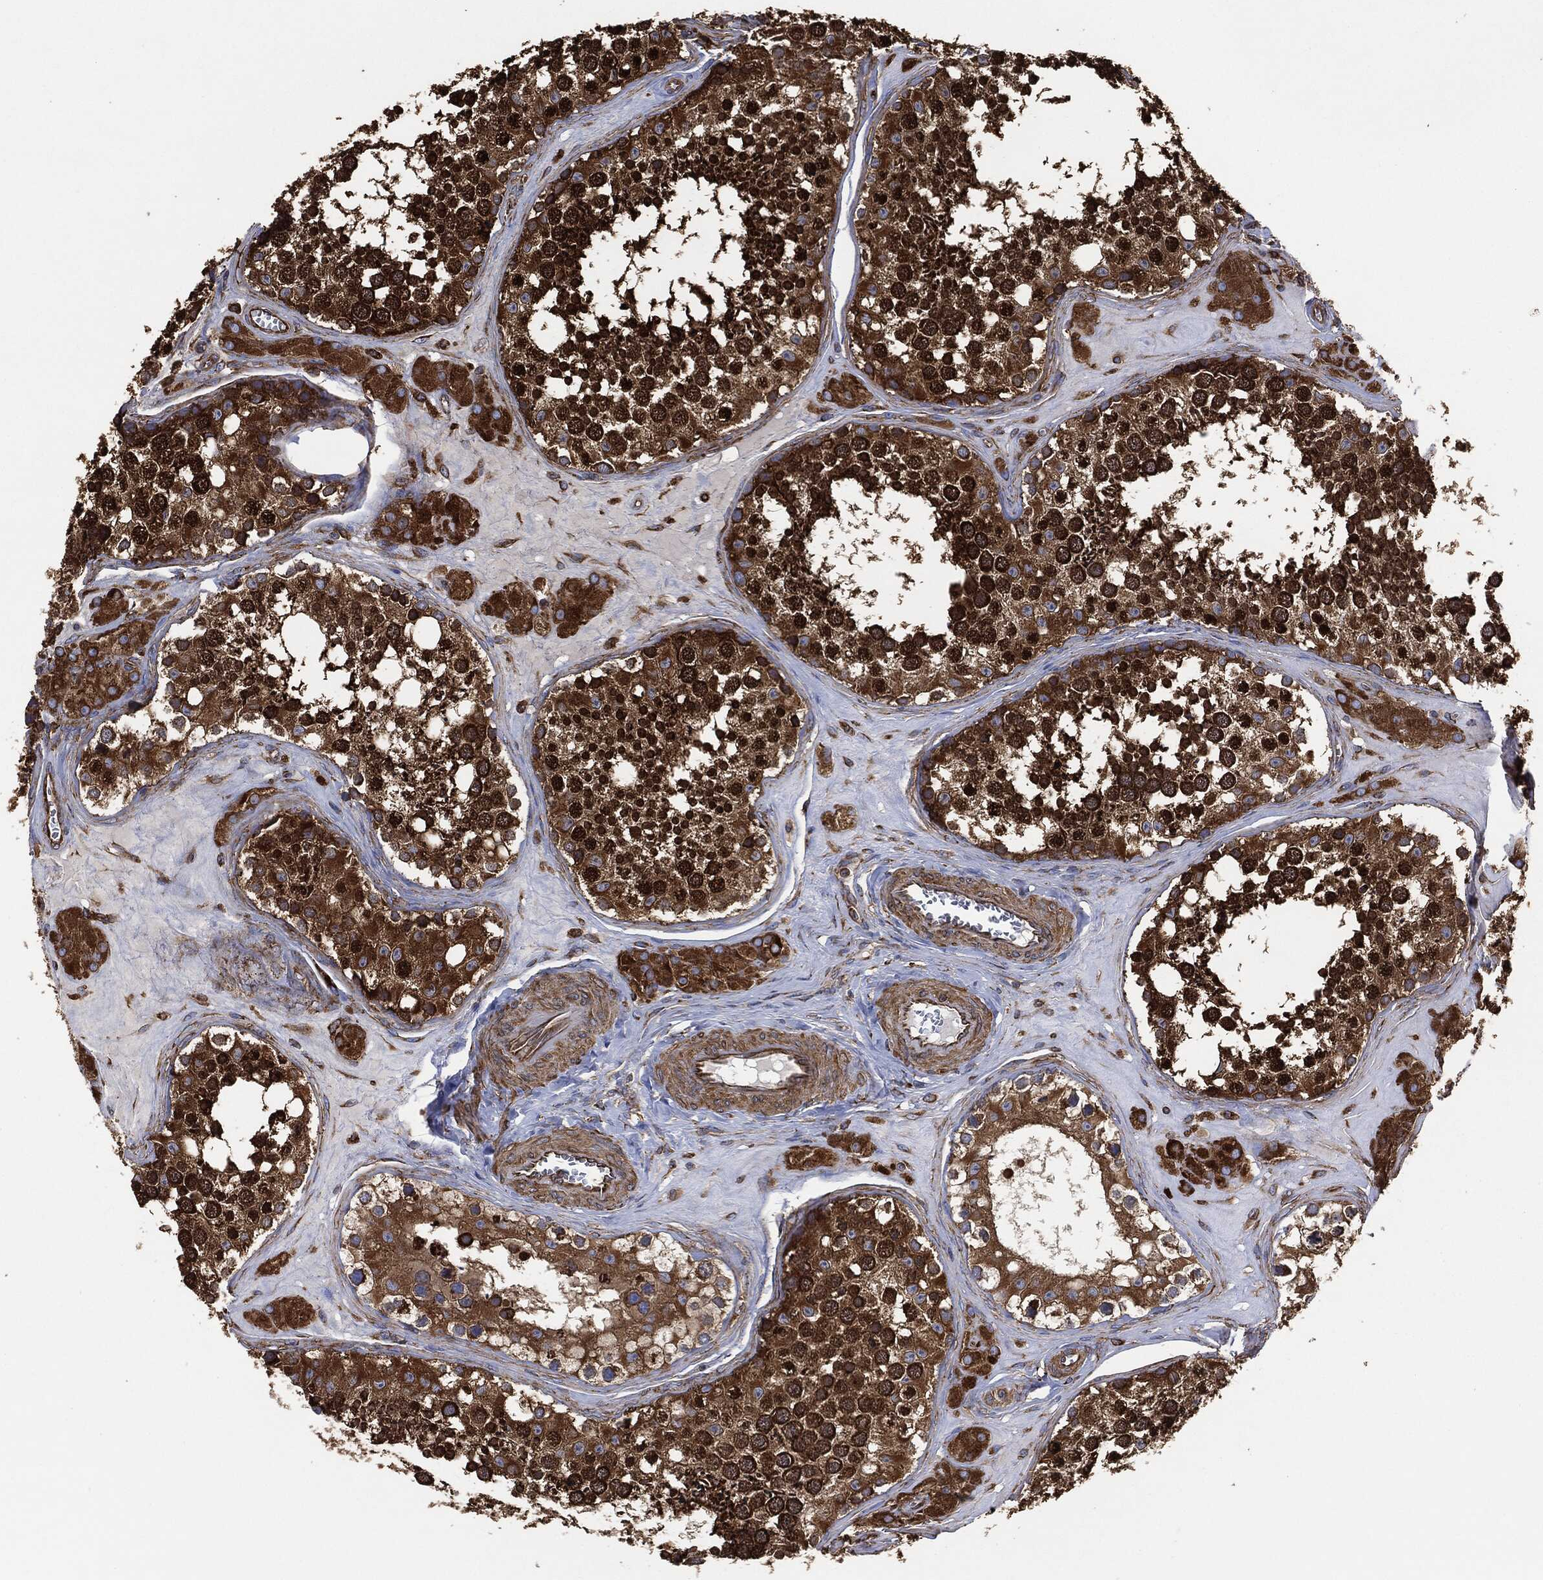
{"staining": {"intensity": "strong", "quantity": ">75%", "location": "cytoplasmic/membranous,nuclear"}, "tissue": "testis", "cell_type": "Cells in seminiferous ducts", "image_type": "normal", "snomed": [{"axis": "morphology", "description": "Normal tissue, NOS"}, {"axis": "topography", "description": "Testis"}], "caption": "Immunohistochemistry image of normal testis stained for a protein (brown), which shows high levels of strong cytoplasmic/membranous,nuclear staining in approximately >75% of cells in seminiferous ducts.", "gene": "AMFR", "patient": {"sex": "male", "age": 31}}